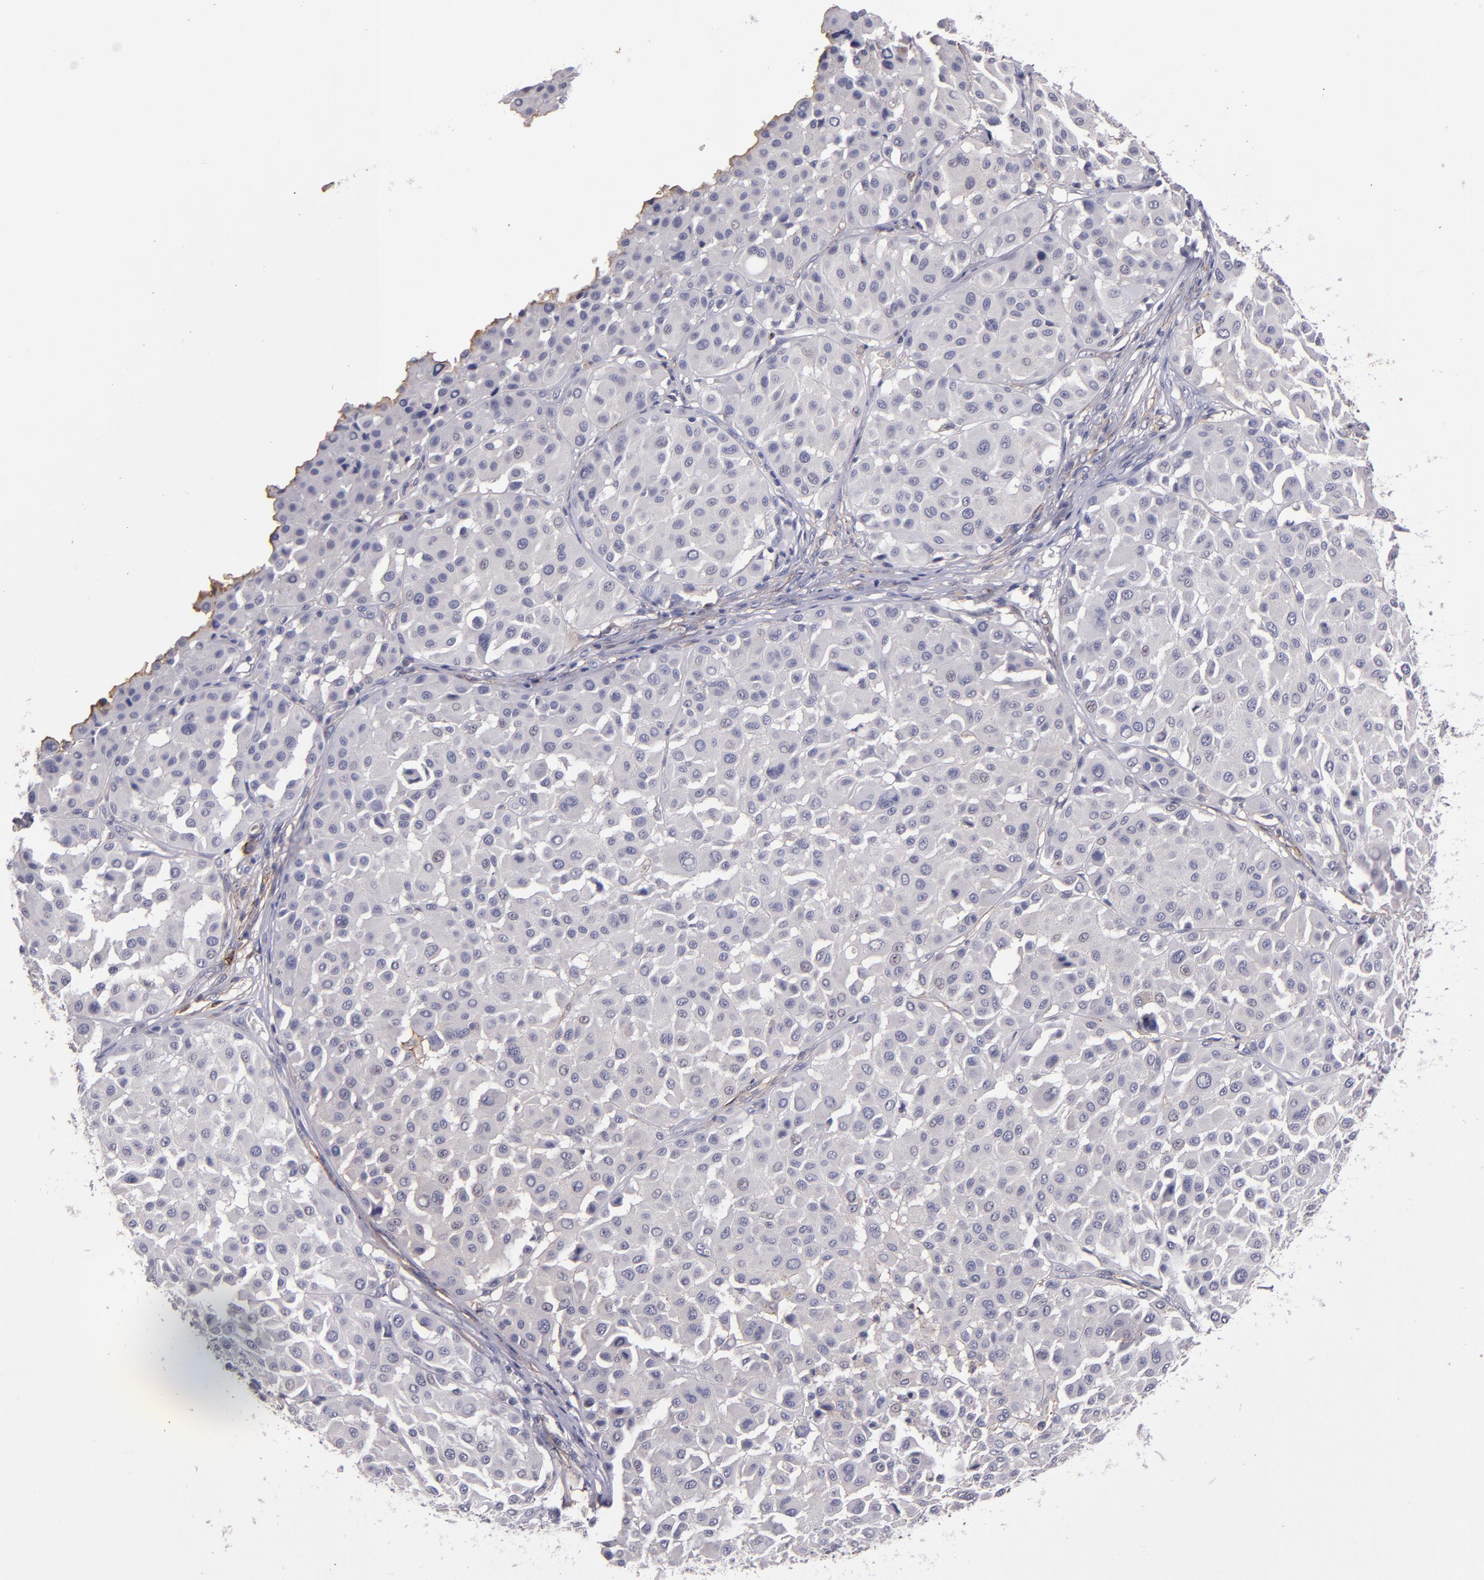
{"staining": {"intensity": "moderate", "quantity": "<25%", "location": "cytoplasmic/membranous"}, "tissue": "melanoma", "cell_type": "Tumor cells", "image_type": "cancer", "snomed": [{"axis": "morphology", "description": "Malignant melanoma, Metastatic site"}, {"axis": "topography", "description": "Soft tissue"}], "caption": "DAB immunohistochemical staining of melanoma reveals moderate cytoplasmic/membranous protein staining in about <25% of tumor cells.", "gene": "MFGE8", "patient": {"sex": "male", "age": 41}}